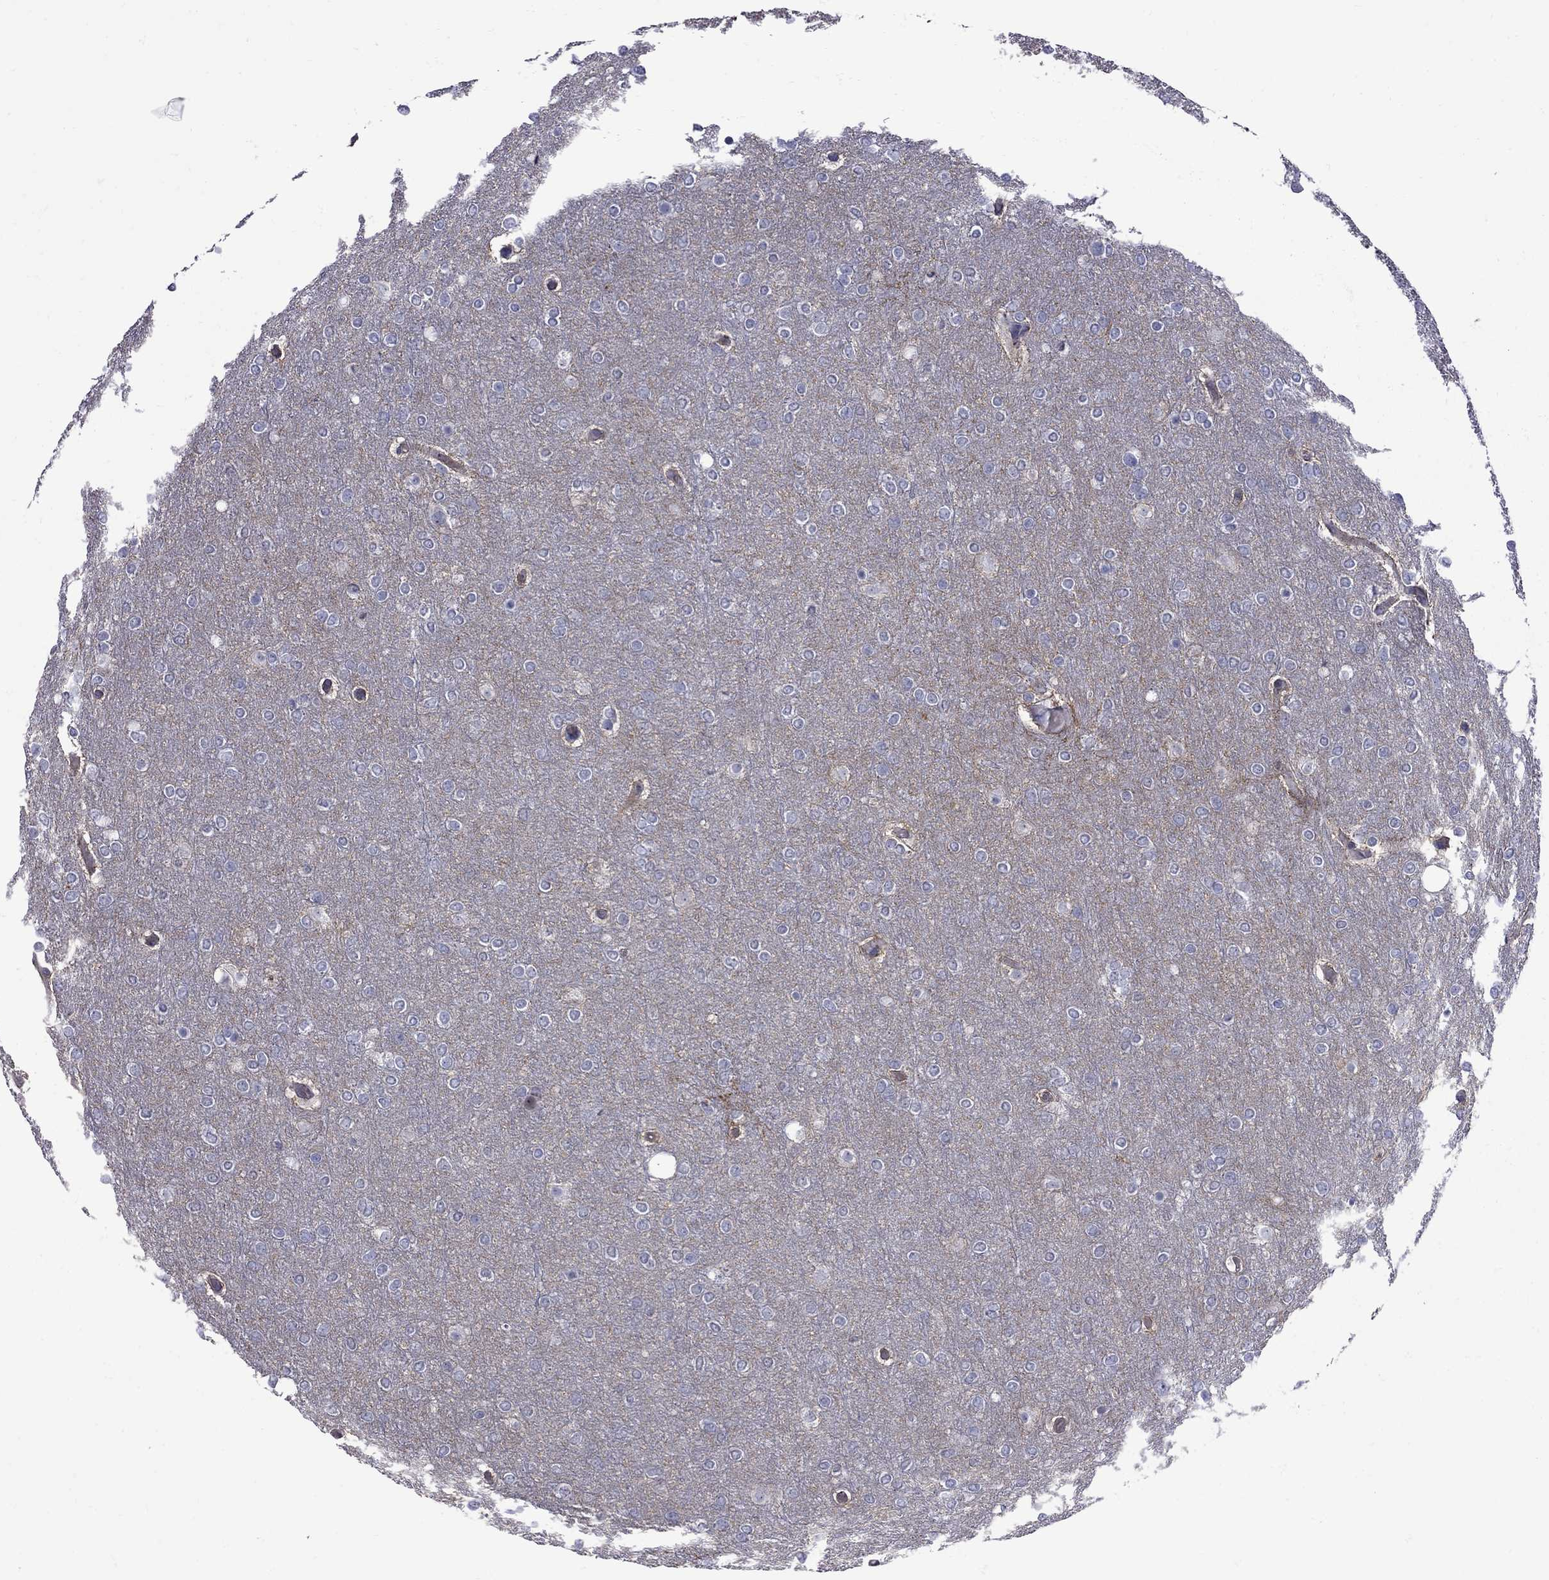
{"staining": {"intensity": "negative", "quantity": "none", "location": "none"}, "tissue": "glioma", "cell_type": "Tumor cells", "image_type": "cancer", "snomed": [{"axis": "morphology", "description": "Glioma, malignant, High grade"}, {"axis": "topography", "description": "Brain"}], "caption": "Photomicrograph shows no protein positivity in tumor cells of malignant glioma (high-grade) tissue.", "gene": "NRARP", "patient": {"sex": "female", "age": 61}}